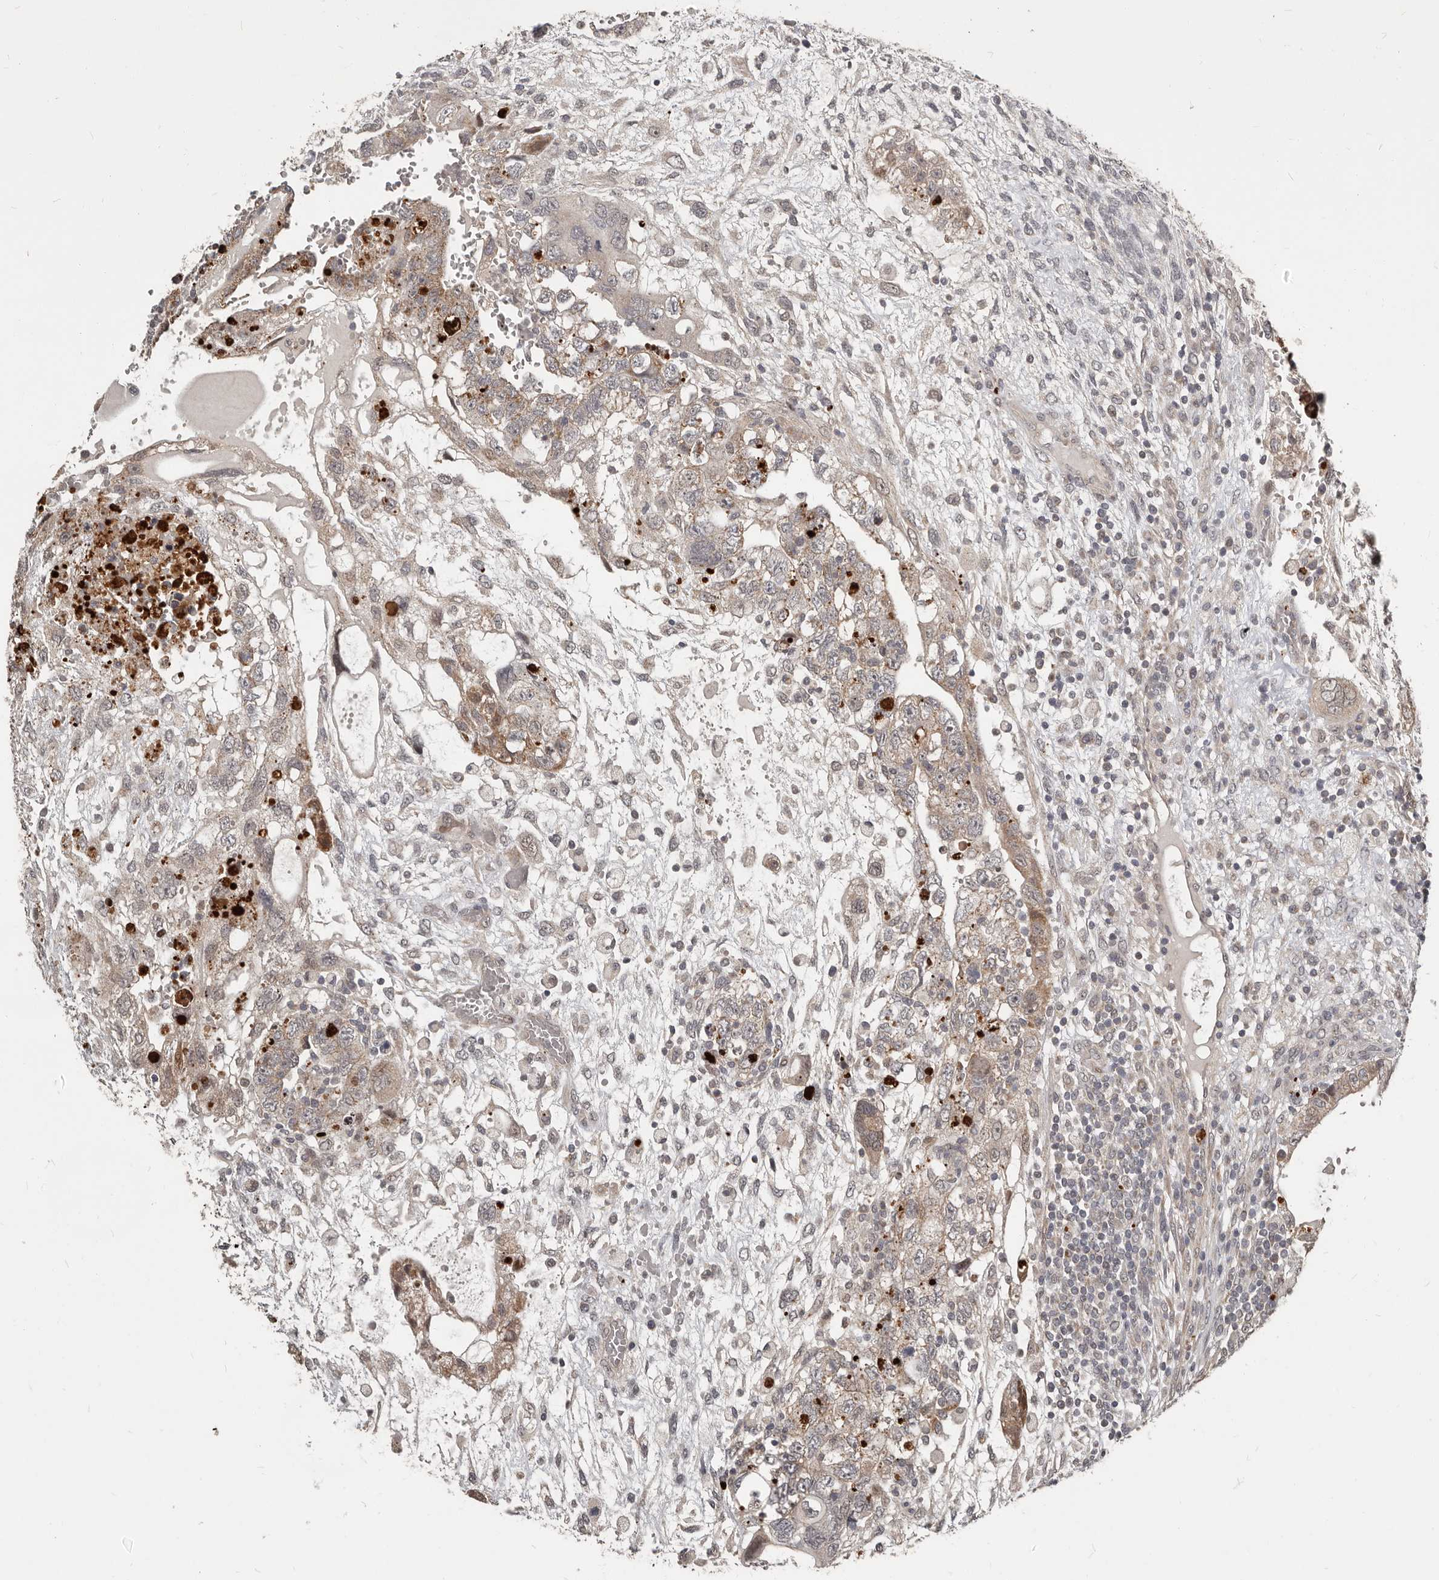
{"staining": {"intensity": "weak", "quantity": "25%-75%", "location": "cytoplasmic/membranous"}, "tissue": "testis cancer", "cell_type": "Tumor cells", "image_type": "cancer", "snomed": [{"axis": "morphology", "description": "Carcinoma, Embryonal, NOS"}, {"axis": "topography", "description": "Testis"}], "caption": "A histopathology image of testis cancer stained for a protein exhibits weak cytoplasmic/membranous brown staining in tumor cells.", "gene": "APOL6", "patient": {"sex": "male", "age": 36}}